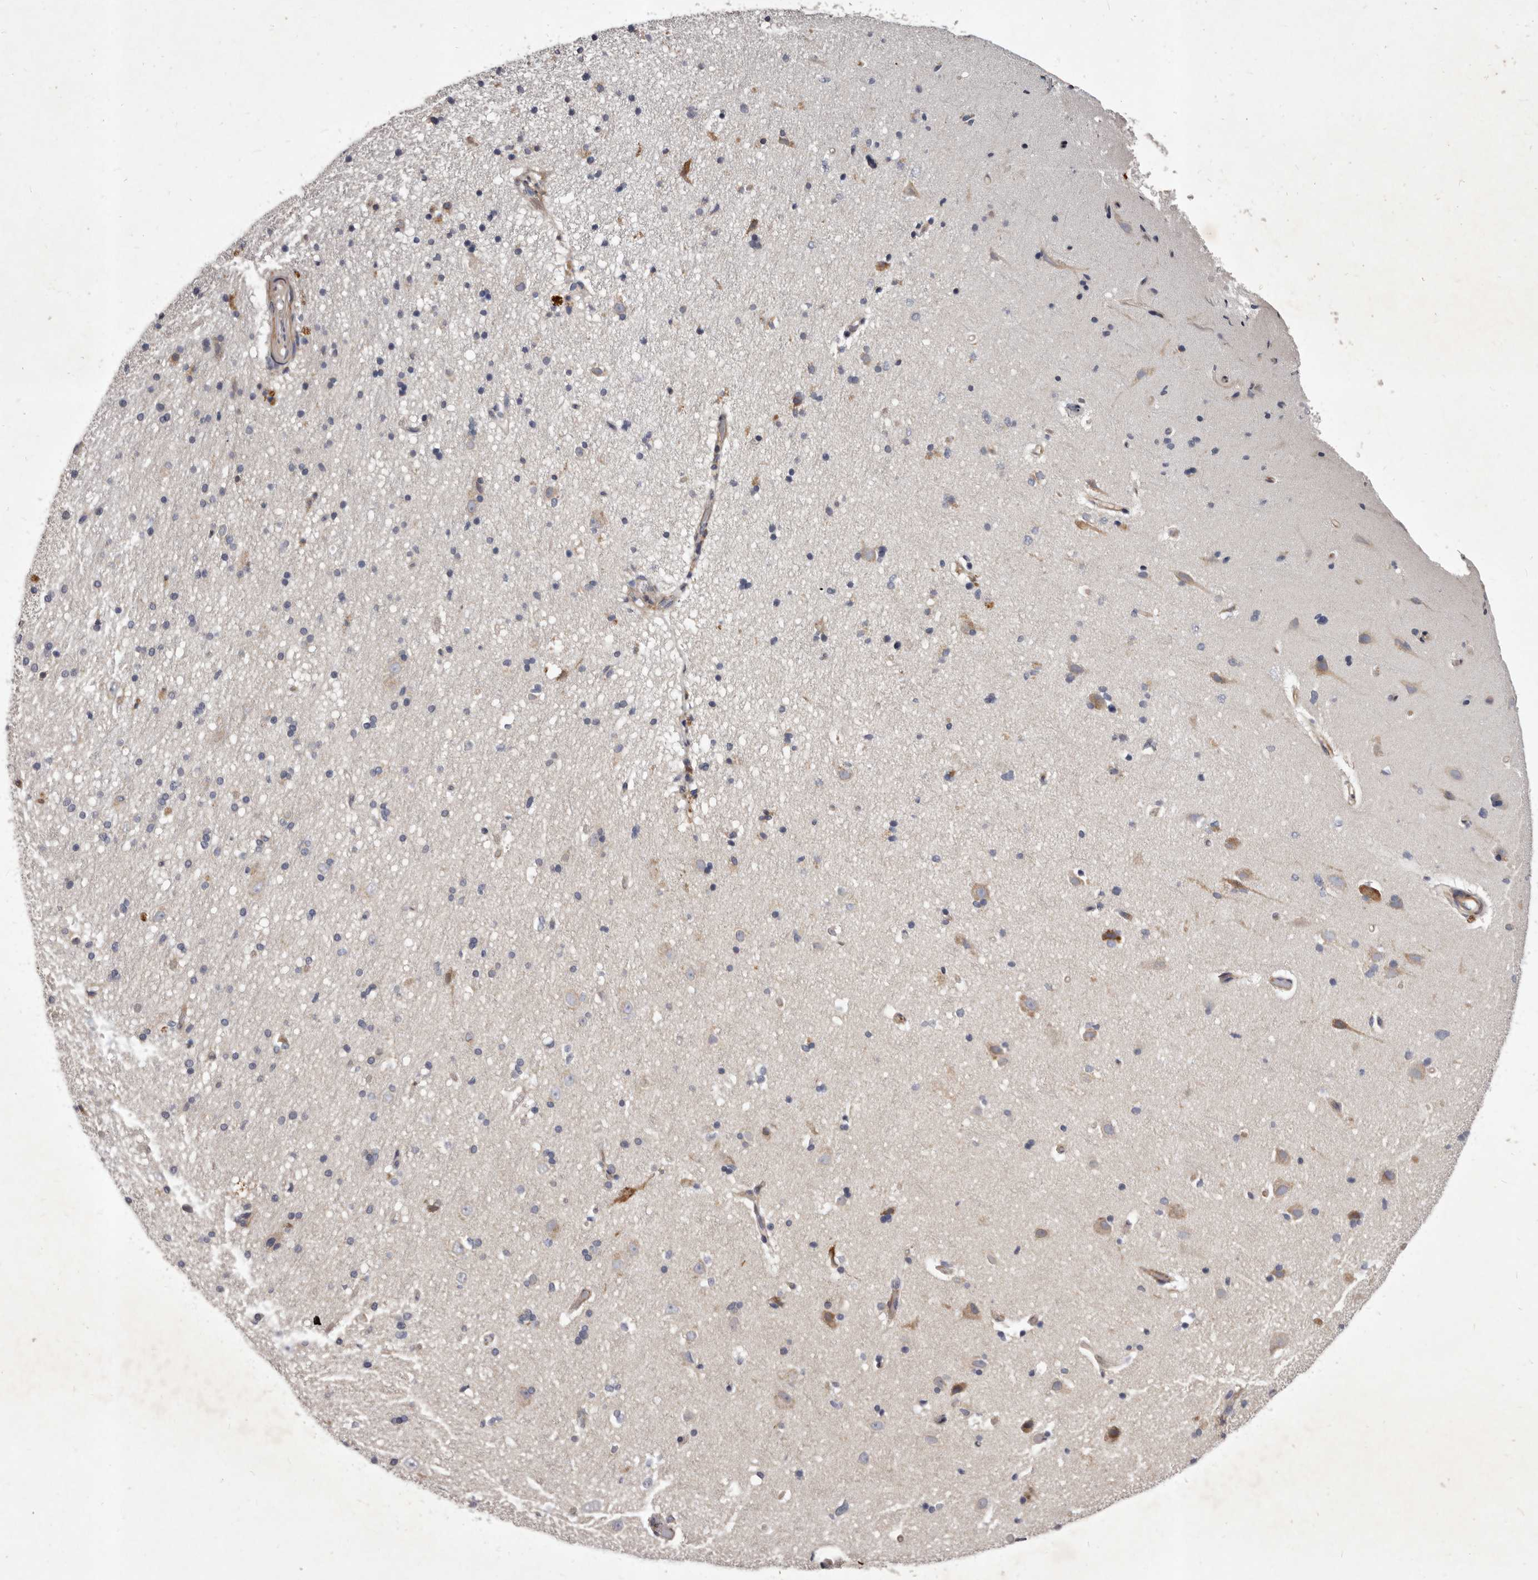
{"staining": {"intensity": "weak", "quantity": ">75%", "location": "cytoplasmic/membranous"}, "tissue": "cerebral cortex", "cell_type": "Endothelial cells", "image_type": "normal", "snomed": [{"axis": "morphology", "description": "Normal tissue, NOS"}, {"axis": "topography", "description": "Cerebral cortex"}], "caption": "This image displays immunohistochemistry staining of benign human cerebral cortex, with low weak cytoplasmic/membranous staining in about >75% of endothelial cells.", "gene": "ALPK1", "patient": {"sex": "male", "age": 34}}